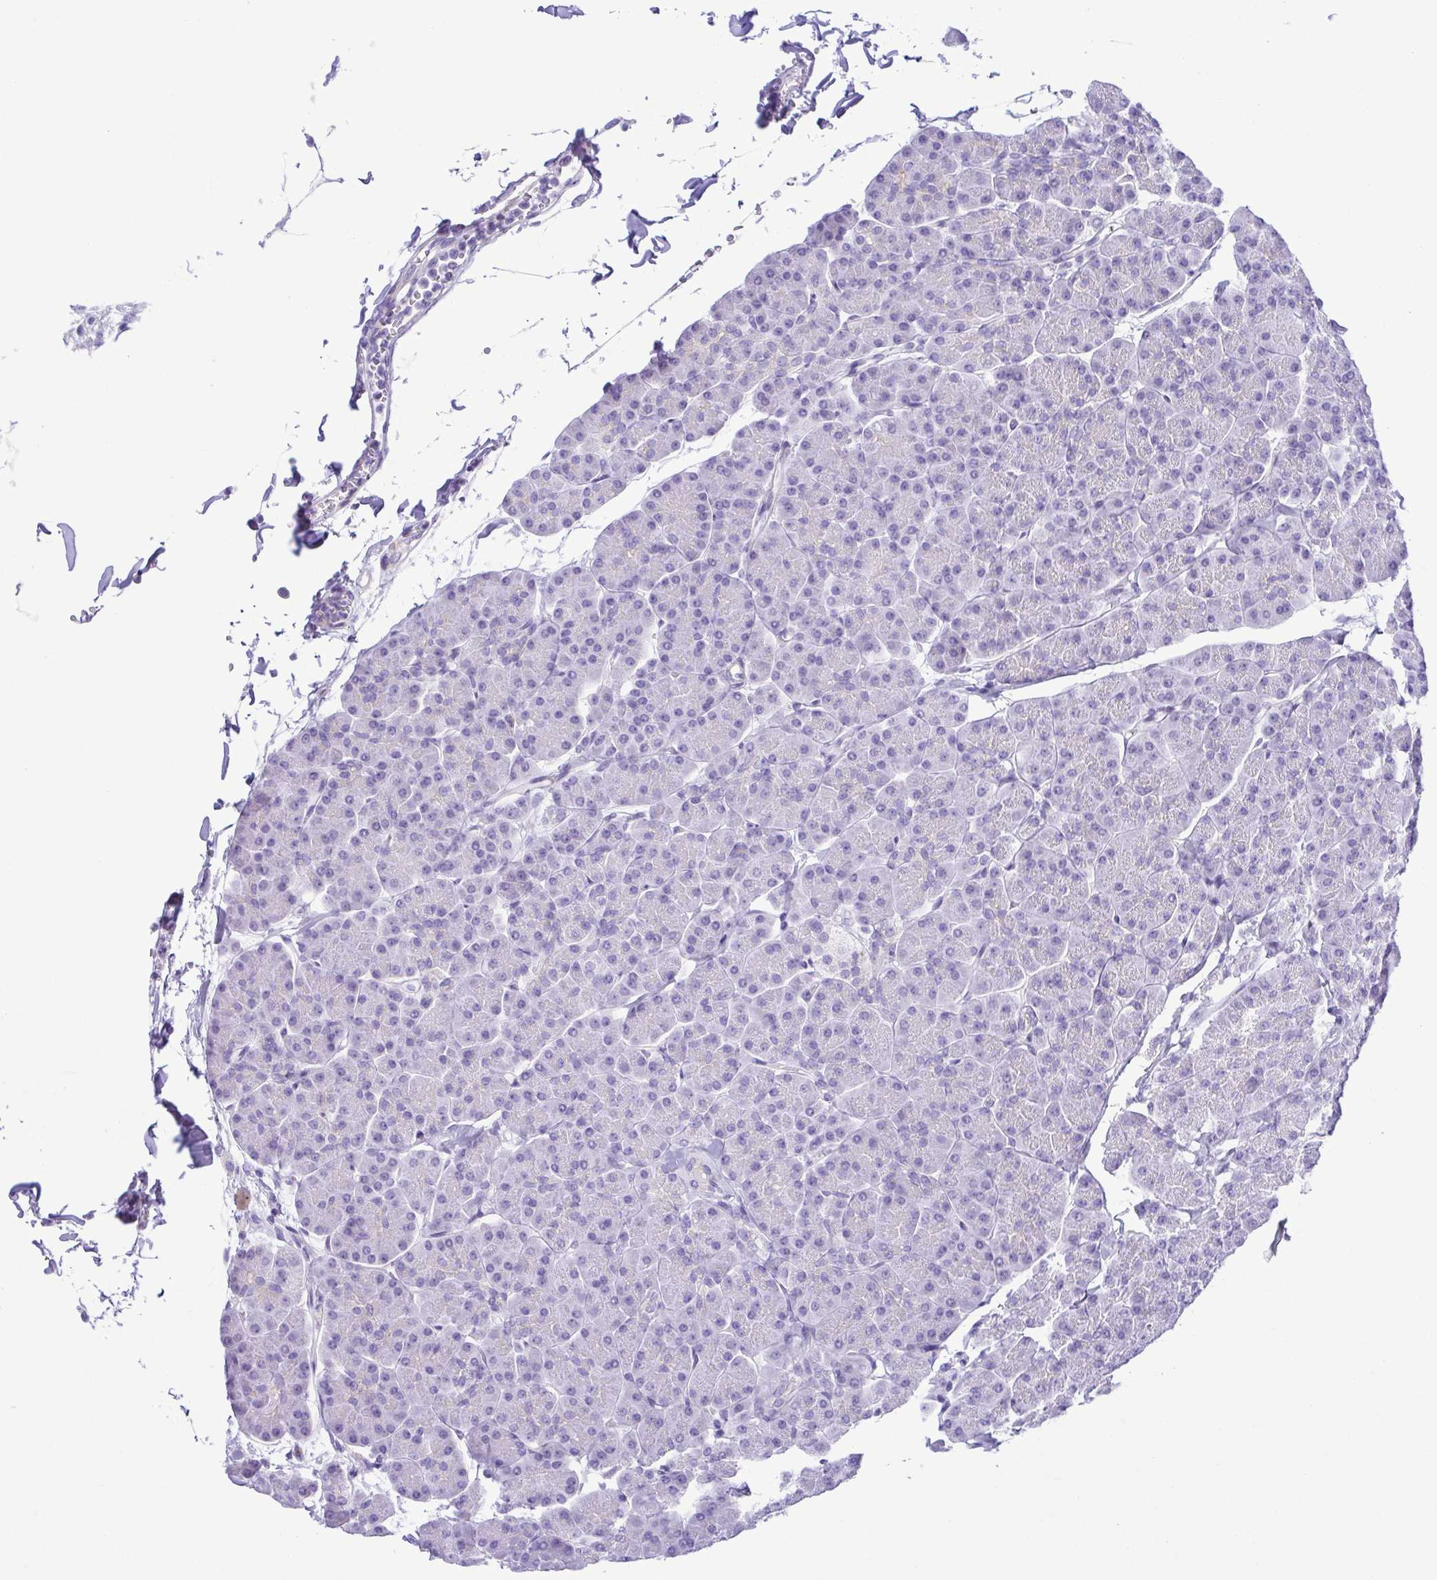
{"staining": {"intensity": "negative", "quantity": "none", "location": "none"}, "tissue": "pancreas", "cell_type": "Exocrine glandular cells", "image_type": "normal", "snomed": [{"axis": "morphology", "description": "Normal tissue, NOS"}, {"axis": "topography", "description": "Pancreas"}, {"axis": "topography", "description": "Peripheral nerve tissue"}], "caption": "Human pancreas stained for a protein using immunohistochemistry (IHC) reveals no positivity in exocrine glandular cells.", "gene": "GPR182", "patient": {"sex": "male", "age": 54}}